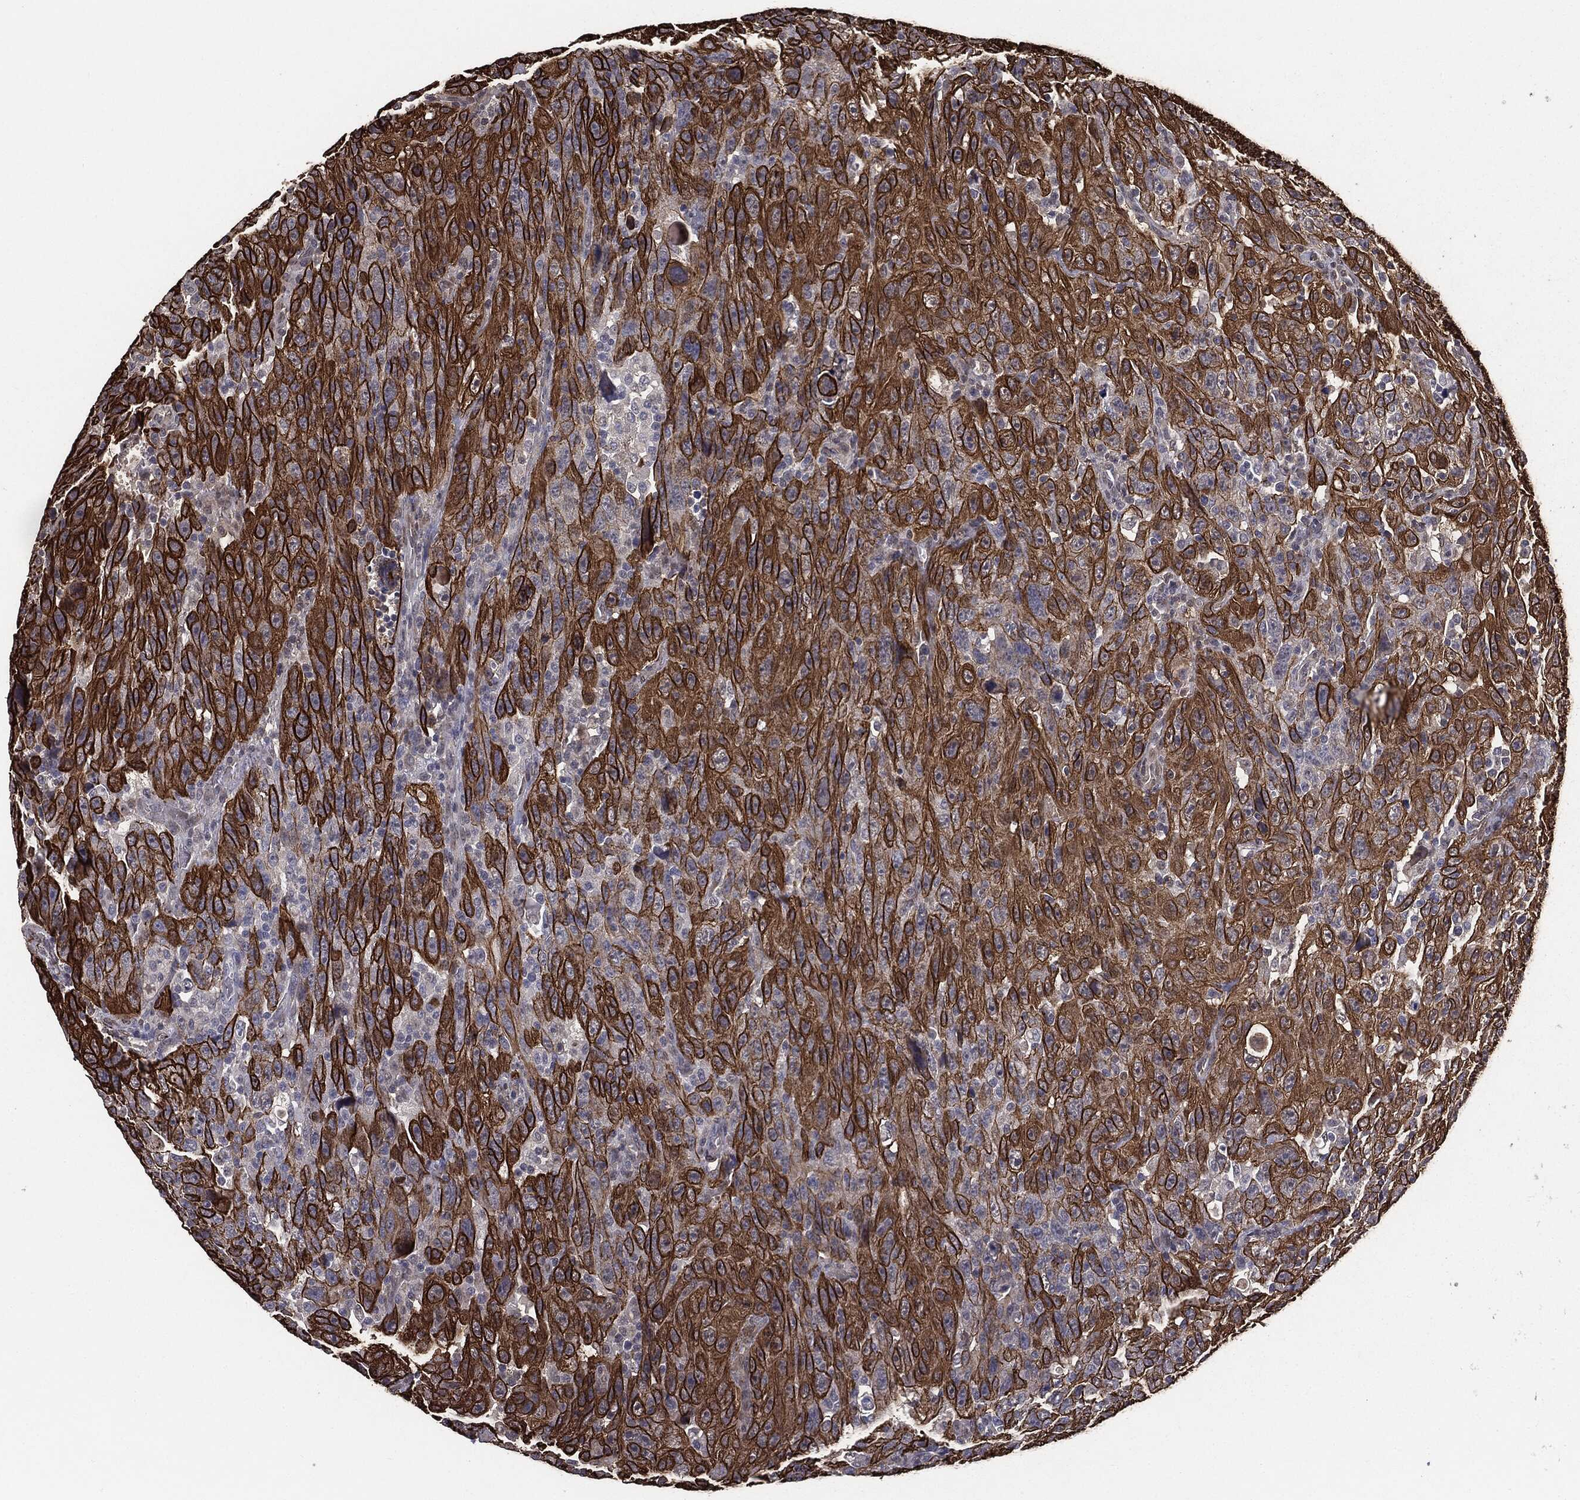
{"staining": {"intensity": "strong", "quantity": ">75%", "location": "cytoplasmic/membranous"}, "tissue": "urothelial cancer", "cell_type": "Tumor cells", "image_type": "cancer", "snomed": [{"axis": "morphology", "description": "Urothelial carcinoma, NOS"}, {"axis": "morphology", "description": "Urothelial carcinoma, High grade"}, {"axis": "topography", "description": "Urinary bladder"}], "caption": "IHC of urothelial cancer exhibits high levels of strong cytoplasmic/membranous staining in about >75% of tumor cells.", "gene": "KRT5", "patient": {"sex": "female", "age": 73}}